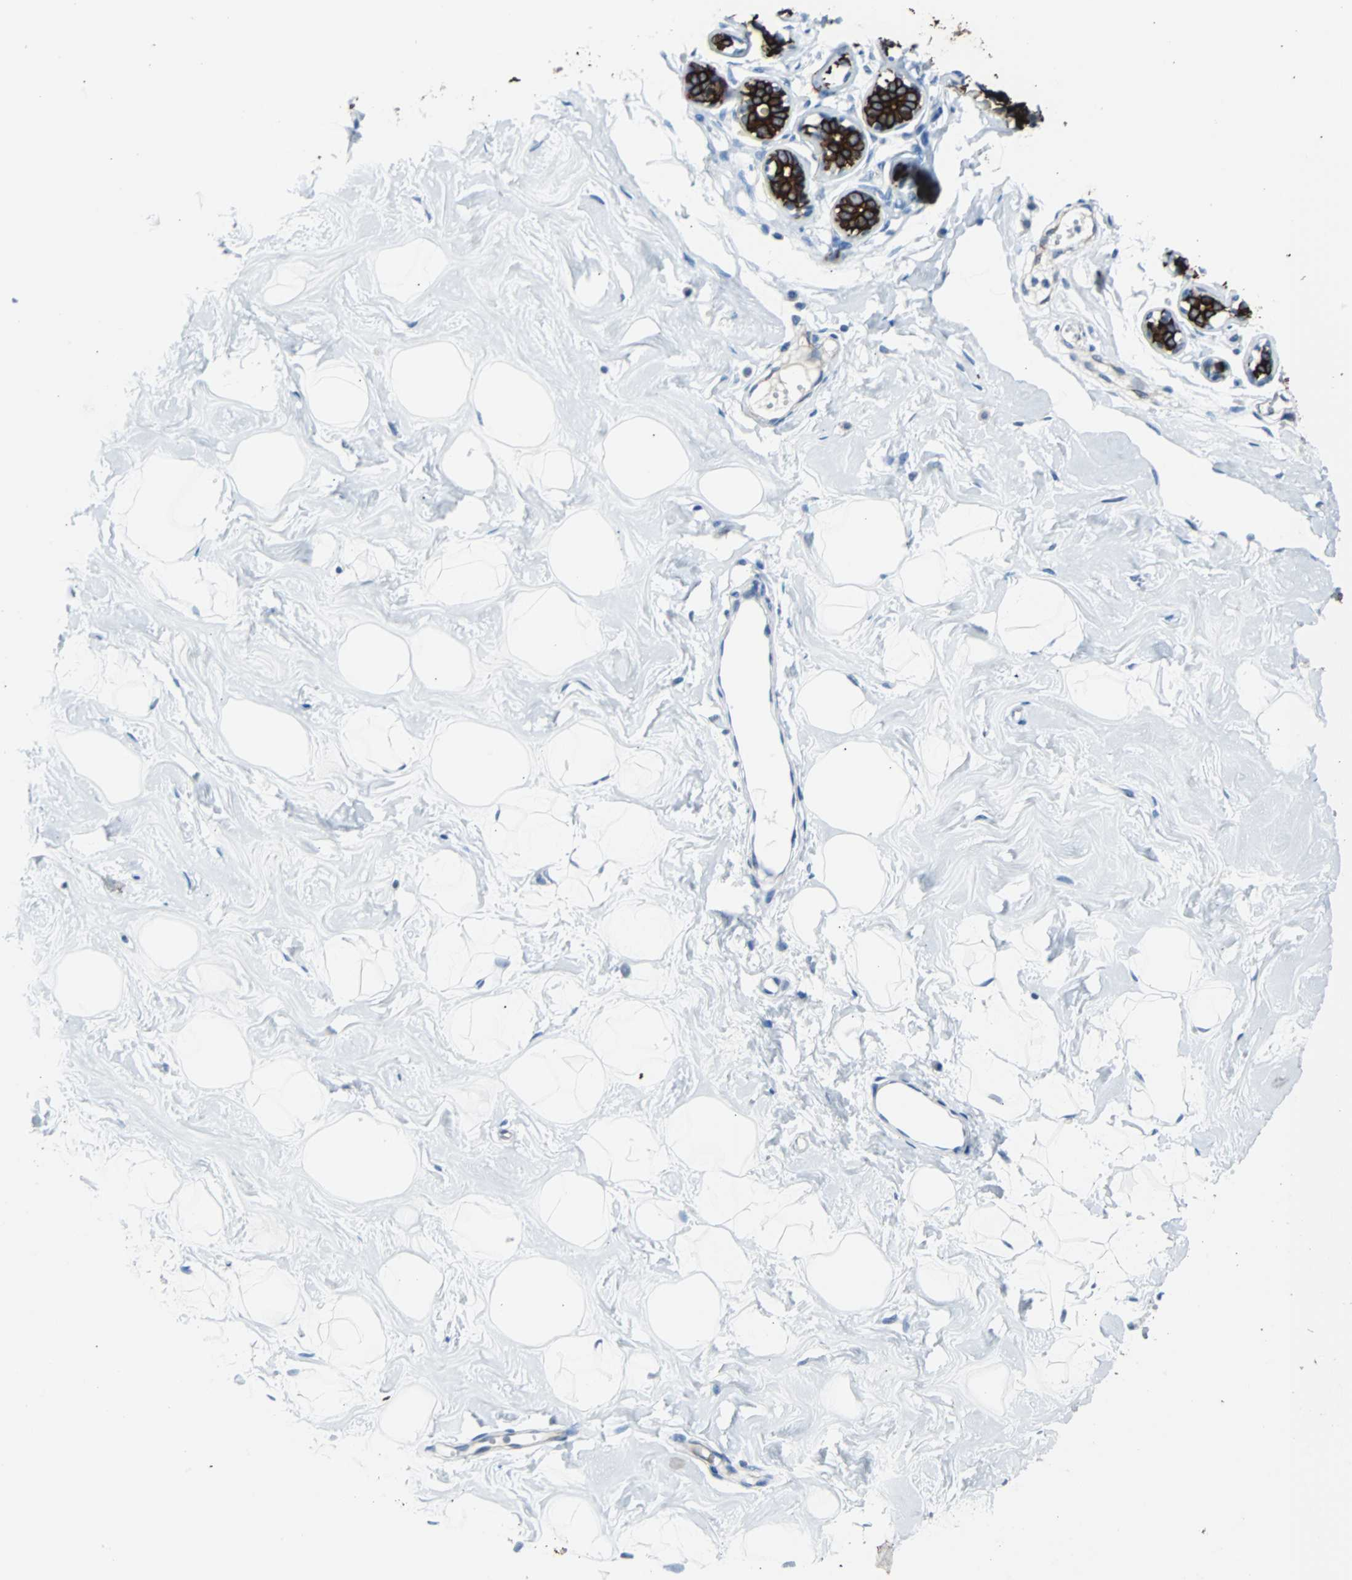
{"staining": {"intensity": "negative", "quantity": "none", "location": "none"}, "tissue": "breast", "cell_type": "Adipocytes", "image_type": "normal", "snomed": [{"axis": "morphology", "description": "Normal tissue, NOS"}, {"axis": "topography", "description": "Breast"}], "caption": "Immunohistochemistry (IHC) image of normal breast: human breast stained with DAB (3,3'-diaminobenzidine) shows no significant protein staining in adipocytes.", "gene": "KRT7", "patient": {"sex": "female", "age": 23}}